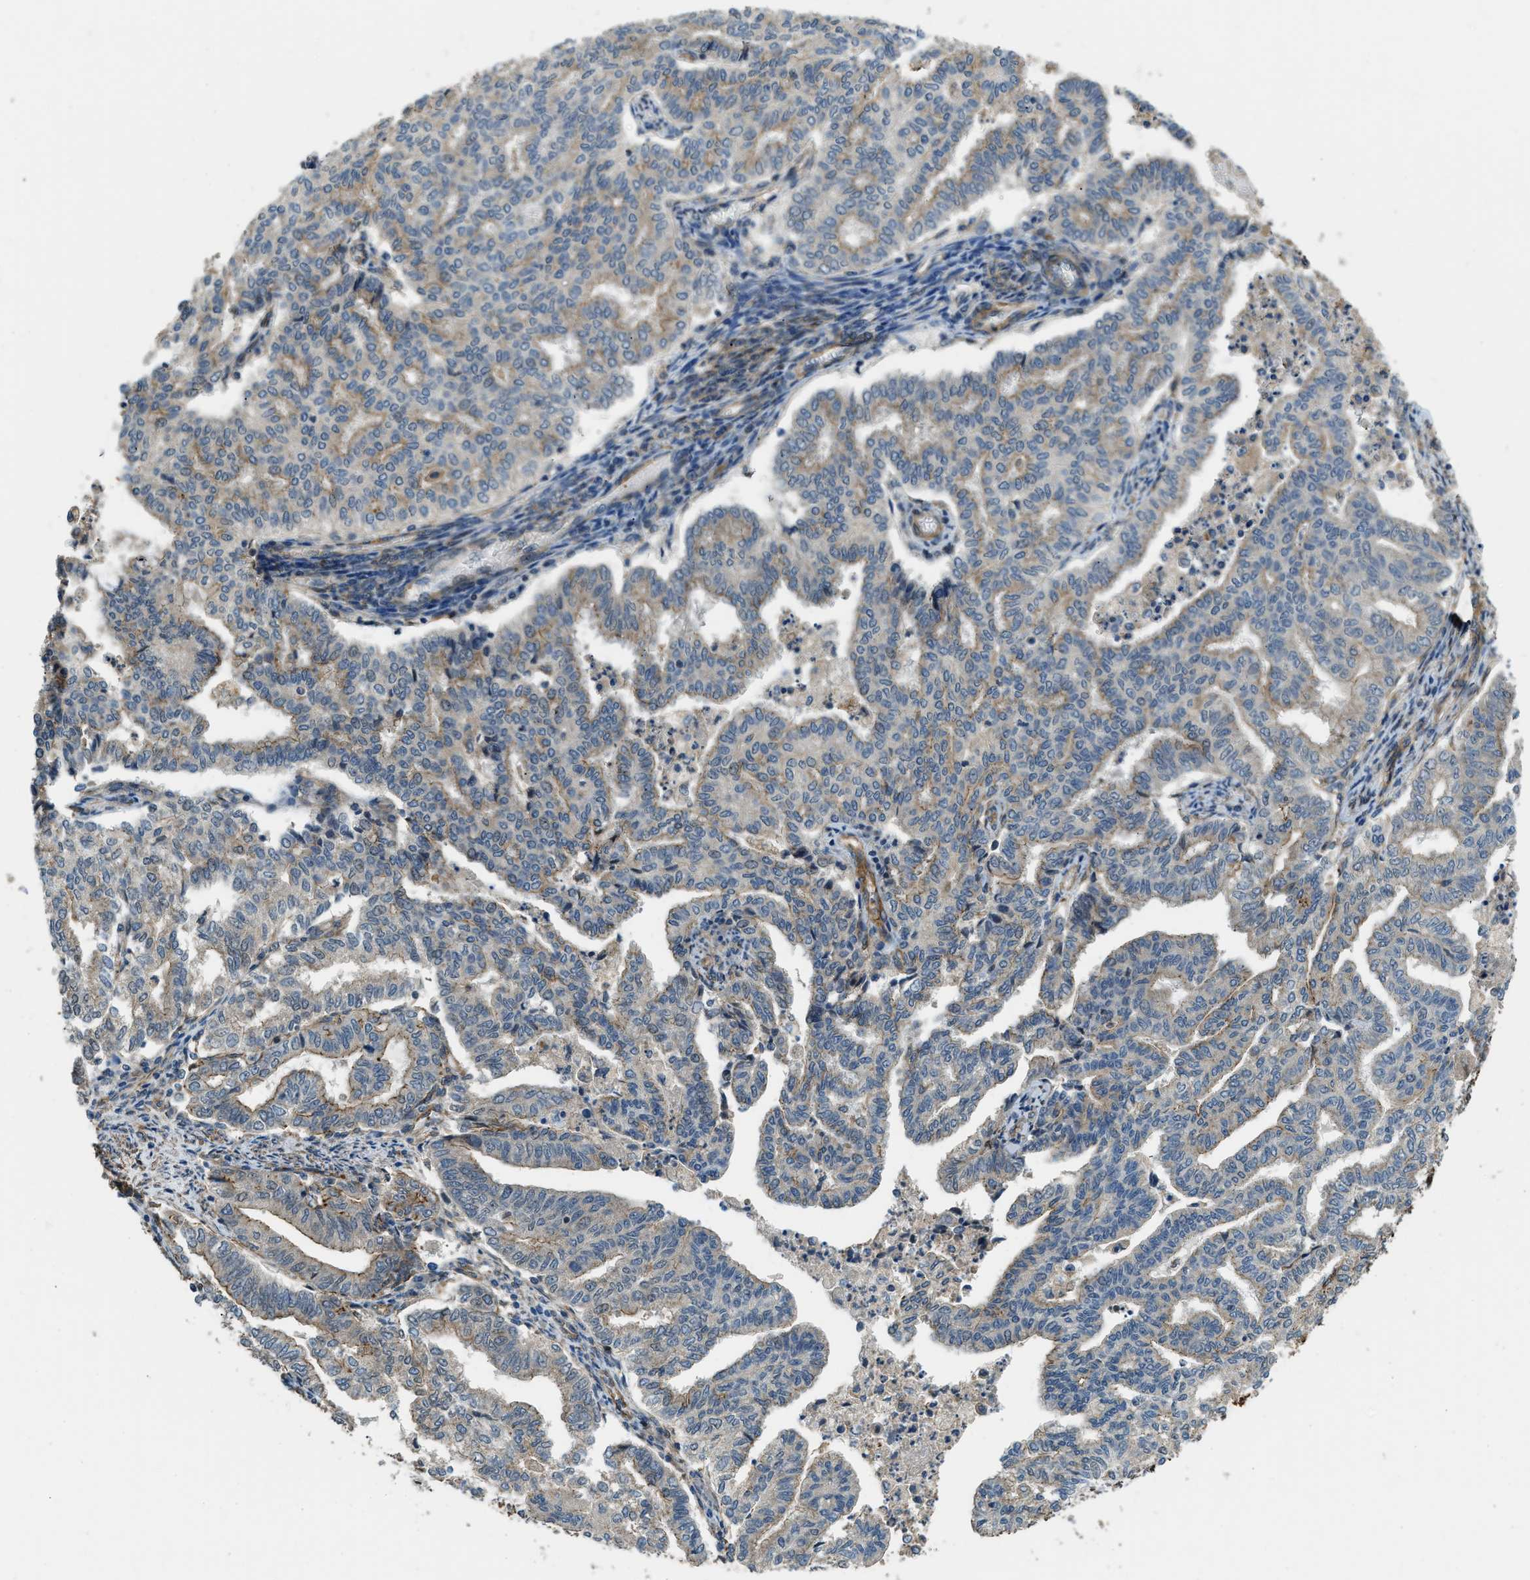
{"staining": {"intensity": "weak", "quantity": "25%-75%", "location": "cytoplasmic/membranous"}, "tissue": "endometrial cancer", "cell_type": "Tumor cells", "image_type": "cancer", "snomed": [{"axis": "morphology", "description": "Adenocarcinoma, NOS"}, {"axis": "topography", "description": "Endometrium"}], "caption": "Immunohistochemistry of human endometrial adenocarcinoma reveals low levels of weak cytoplasmic/membranous staining in about 25%-75% of tumor cells.", "gene": "CGN", "patient": {"sex": "female", "age": 79}}